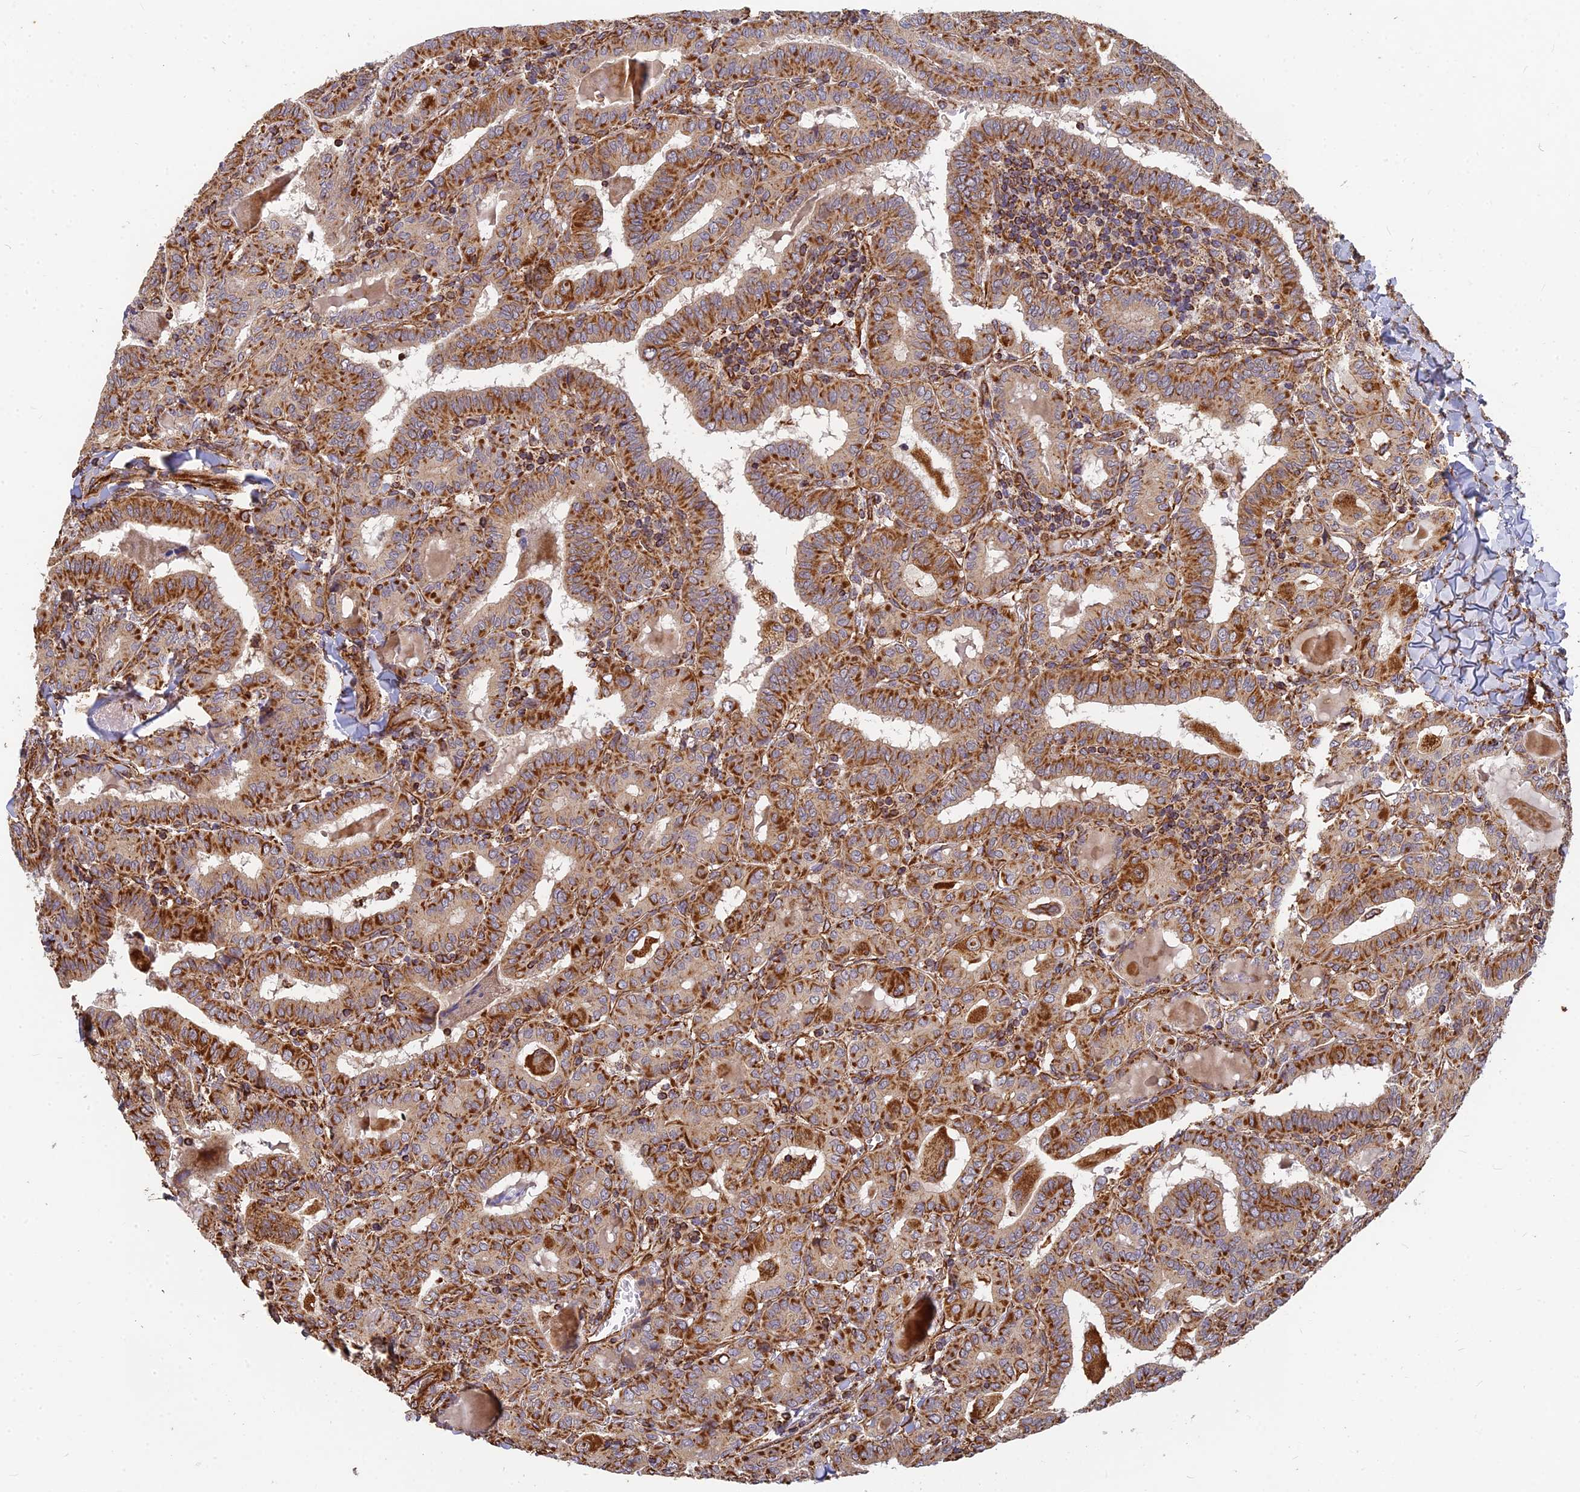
{"staining": {"intensity": "strong", "quantity": ">75%", "location": "cytoplasmic/membranous"}, "tissue": "thyroid cancer", "cell_type": "Tumor cells", "image_type": "cancer", "snomed": [{"axis": "morphology", "description": "Papillary adenocarcinoma, NOS"}, {"axis": "topography", "description": "Thyroid gland"}], "caption": "Human thyroid cancer stained with a protein marker exhibits strong staining in tumor cells.", "gene": "DSTYK", "patient": {"sex": "female", "age": 72}}